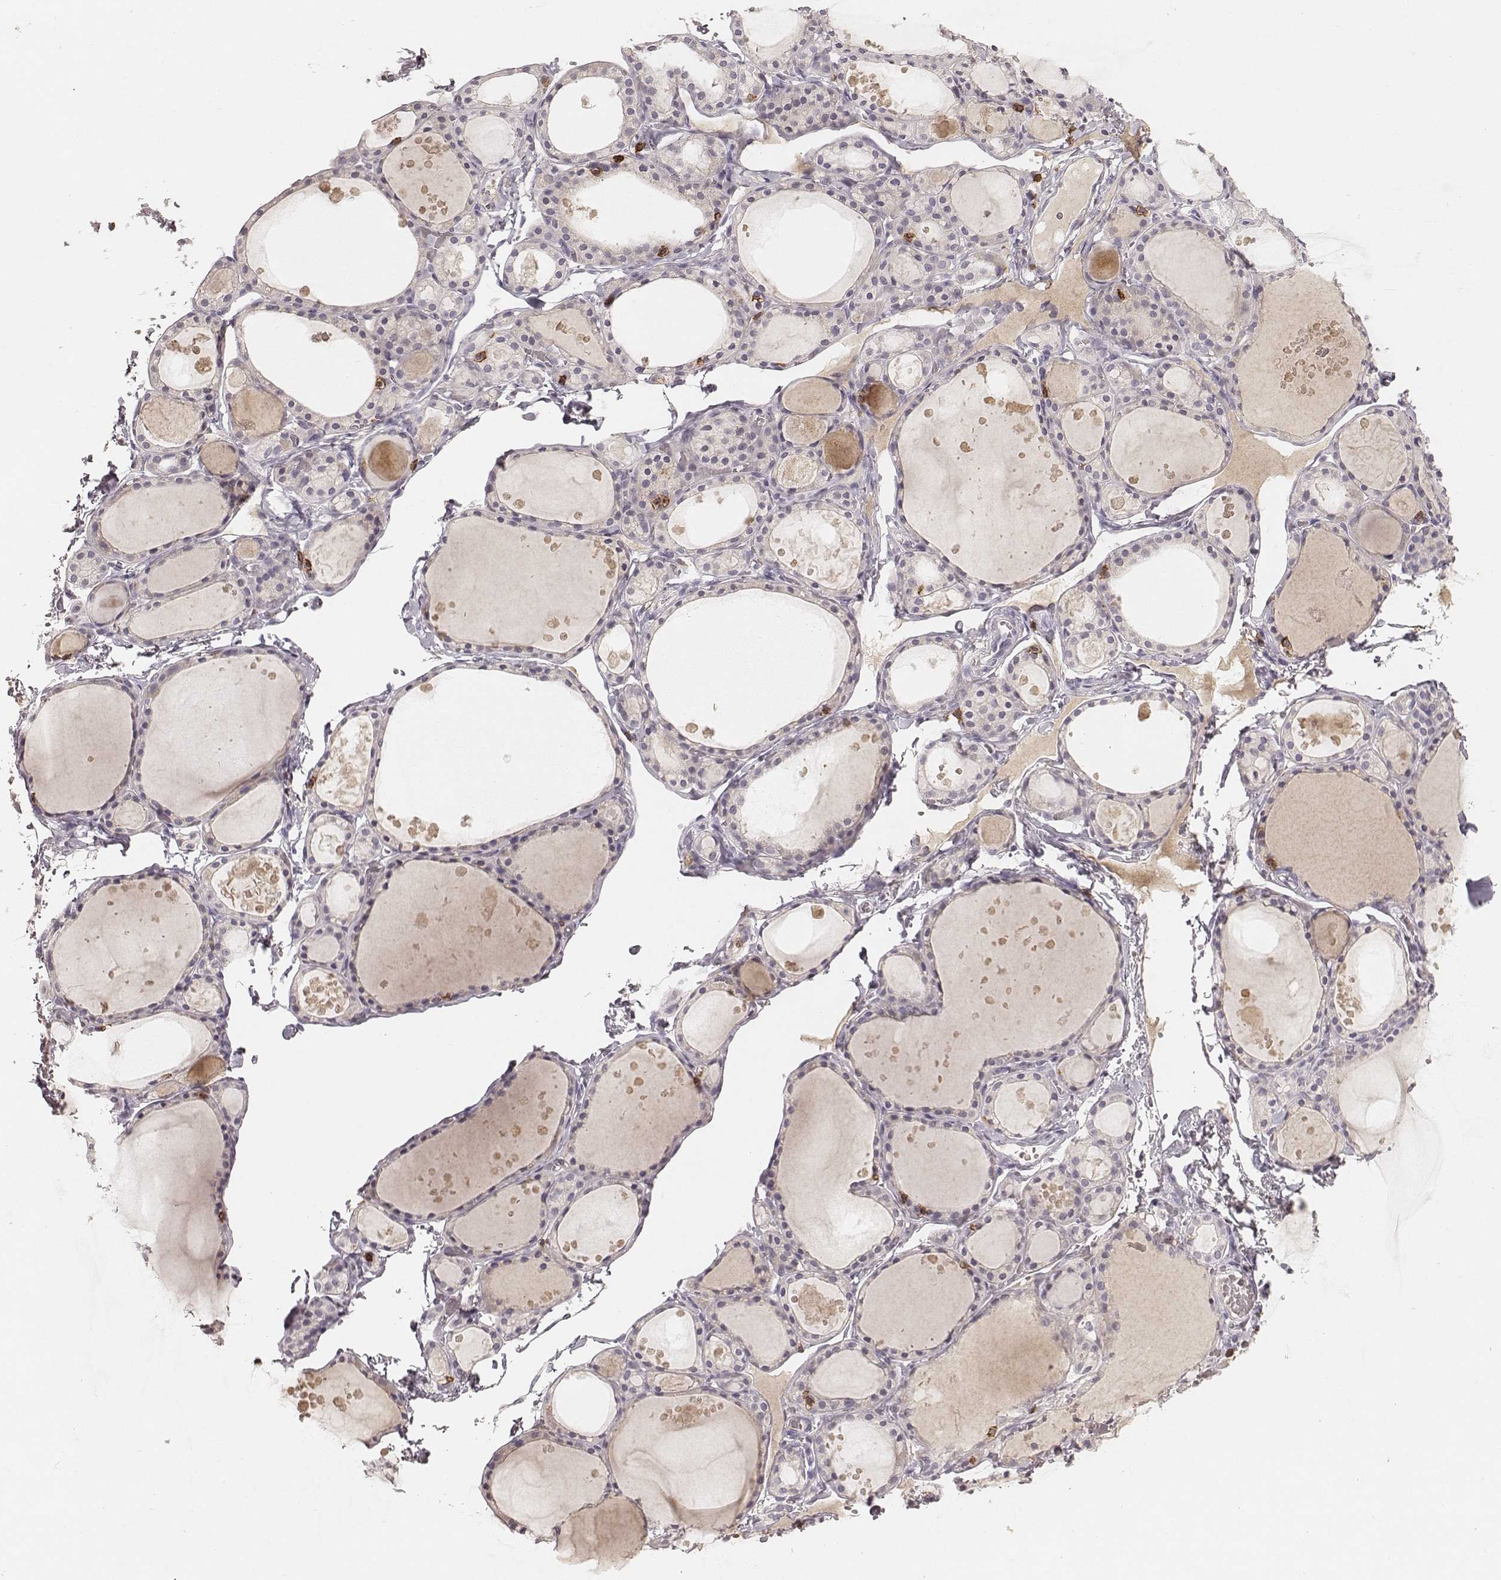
{"staining": {"intensity": "negative", "quantity": "none", "location": "none"}, "tissue": "thyroid gland", "cell_type": "Glandular cells", "image_type": "normal", "snomed": [{"axis": "morphology", "description": "Normal tissue, NOS"}, {"axis": "topography", "description": "Thyroid gland"}], "caption": "This is a photomicrograph of immunohistochemistry (IHC) staining of unremarkable thyroid gland, which shows no expression in glandular cells.", "gene": "CD8A", "patient": {"sex": "male", "age": 68}}